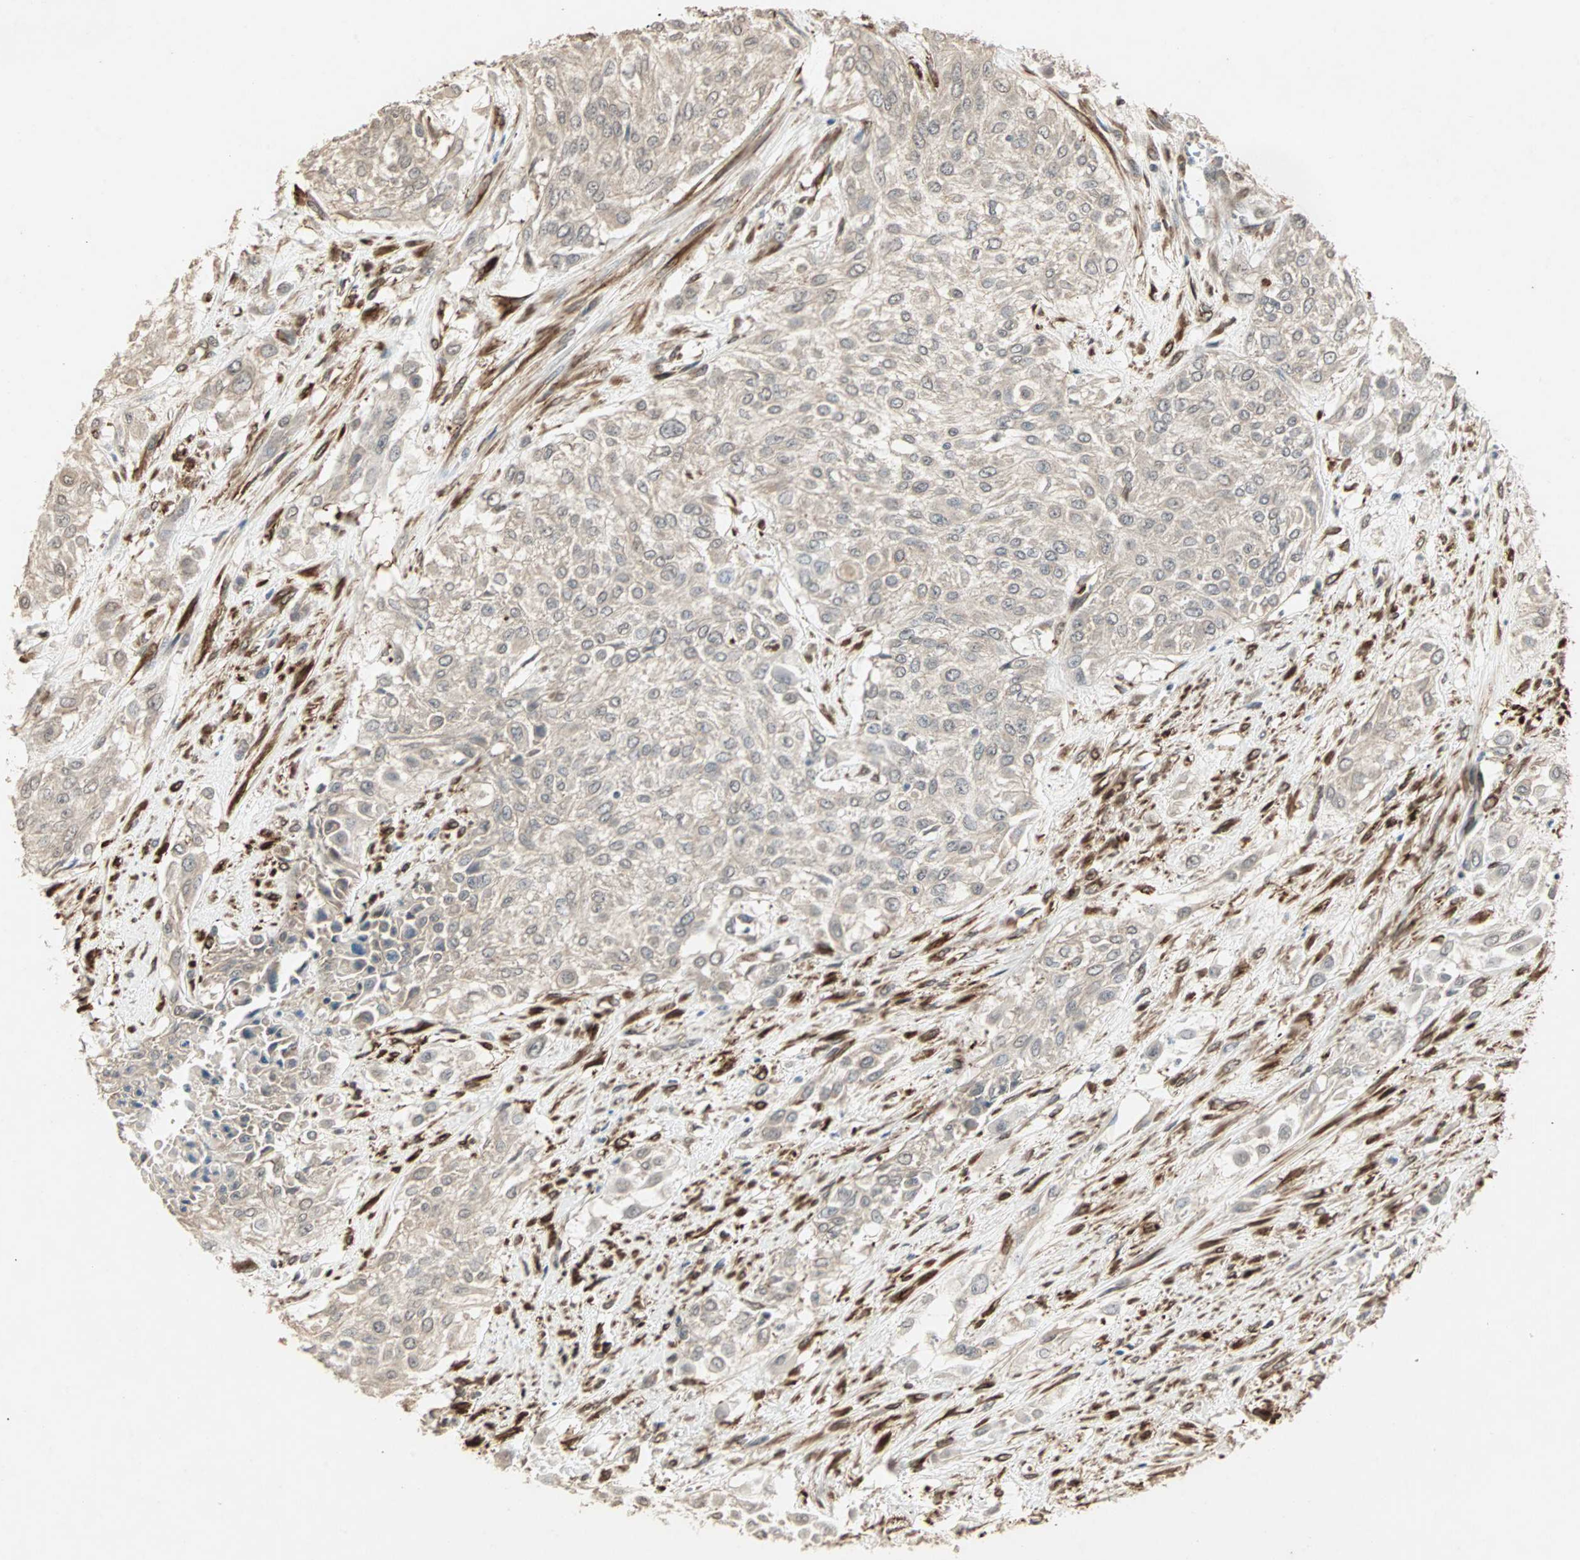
{"staining": {"intensity": "weak", "quantity": "<25%", "location": "cytoplasmic/membranous"}, "tissue": "urothelial cancer", "cell_type": "Tumor cells", "image_type": "cancer", "snomed": [{"axis": "morphology", "description": "Urothelial carcinoma, High grade"}, {"axis": "topography", "description": "Urinary bladder"}], "caption": "Tumor cells are negative for brown protein staining in urothelial cancer.", "gene": "TRPV4", "patient": {"sex": "male", "age": 57}}